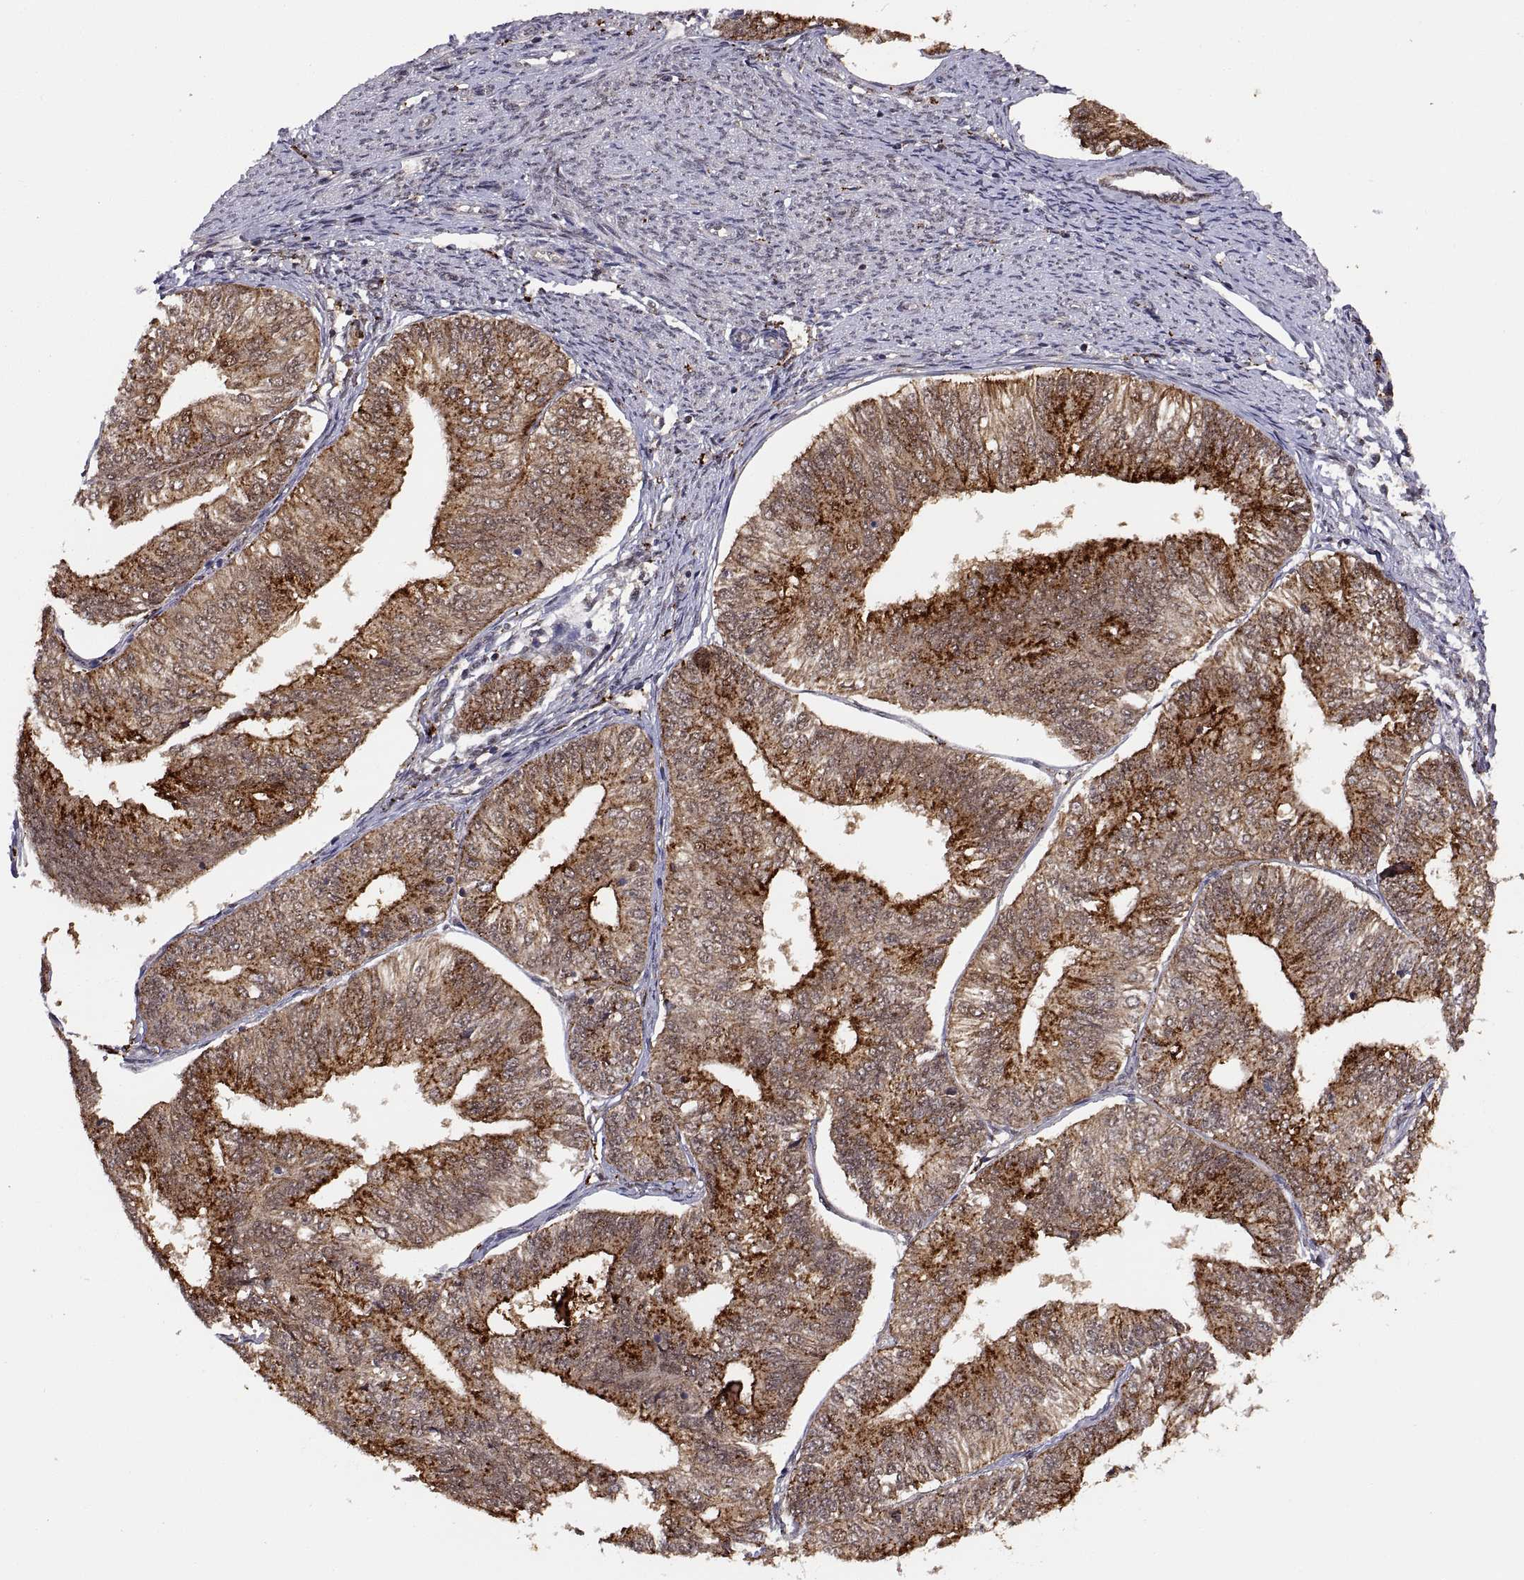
{"staining": {"intensity": "strong", "quantity": "25%-75%", "location": "cytoplasmic/membranous"}, "tissue": "endometrial cancer", "cell_type": "Tumor cells", "image_type": "cancer", "snomed": [{"axis": "morphology", "description": "Adenocarcinoma, NOS"}, {"axis": "topography", "description": "Endometrium"}], "caption": "Tumor cells demonstrate high levels of strong cytoplasmic/membranous staining in about 25%-75% of cells in human endometrial adenocarcinoma.", "gene": "PSMC2", "patient": {"sex": "female", "age": 58}}